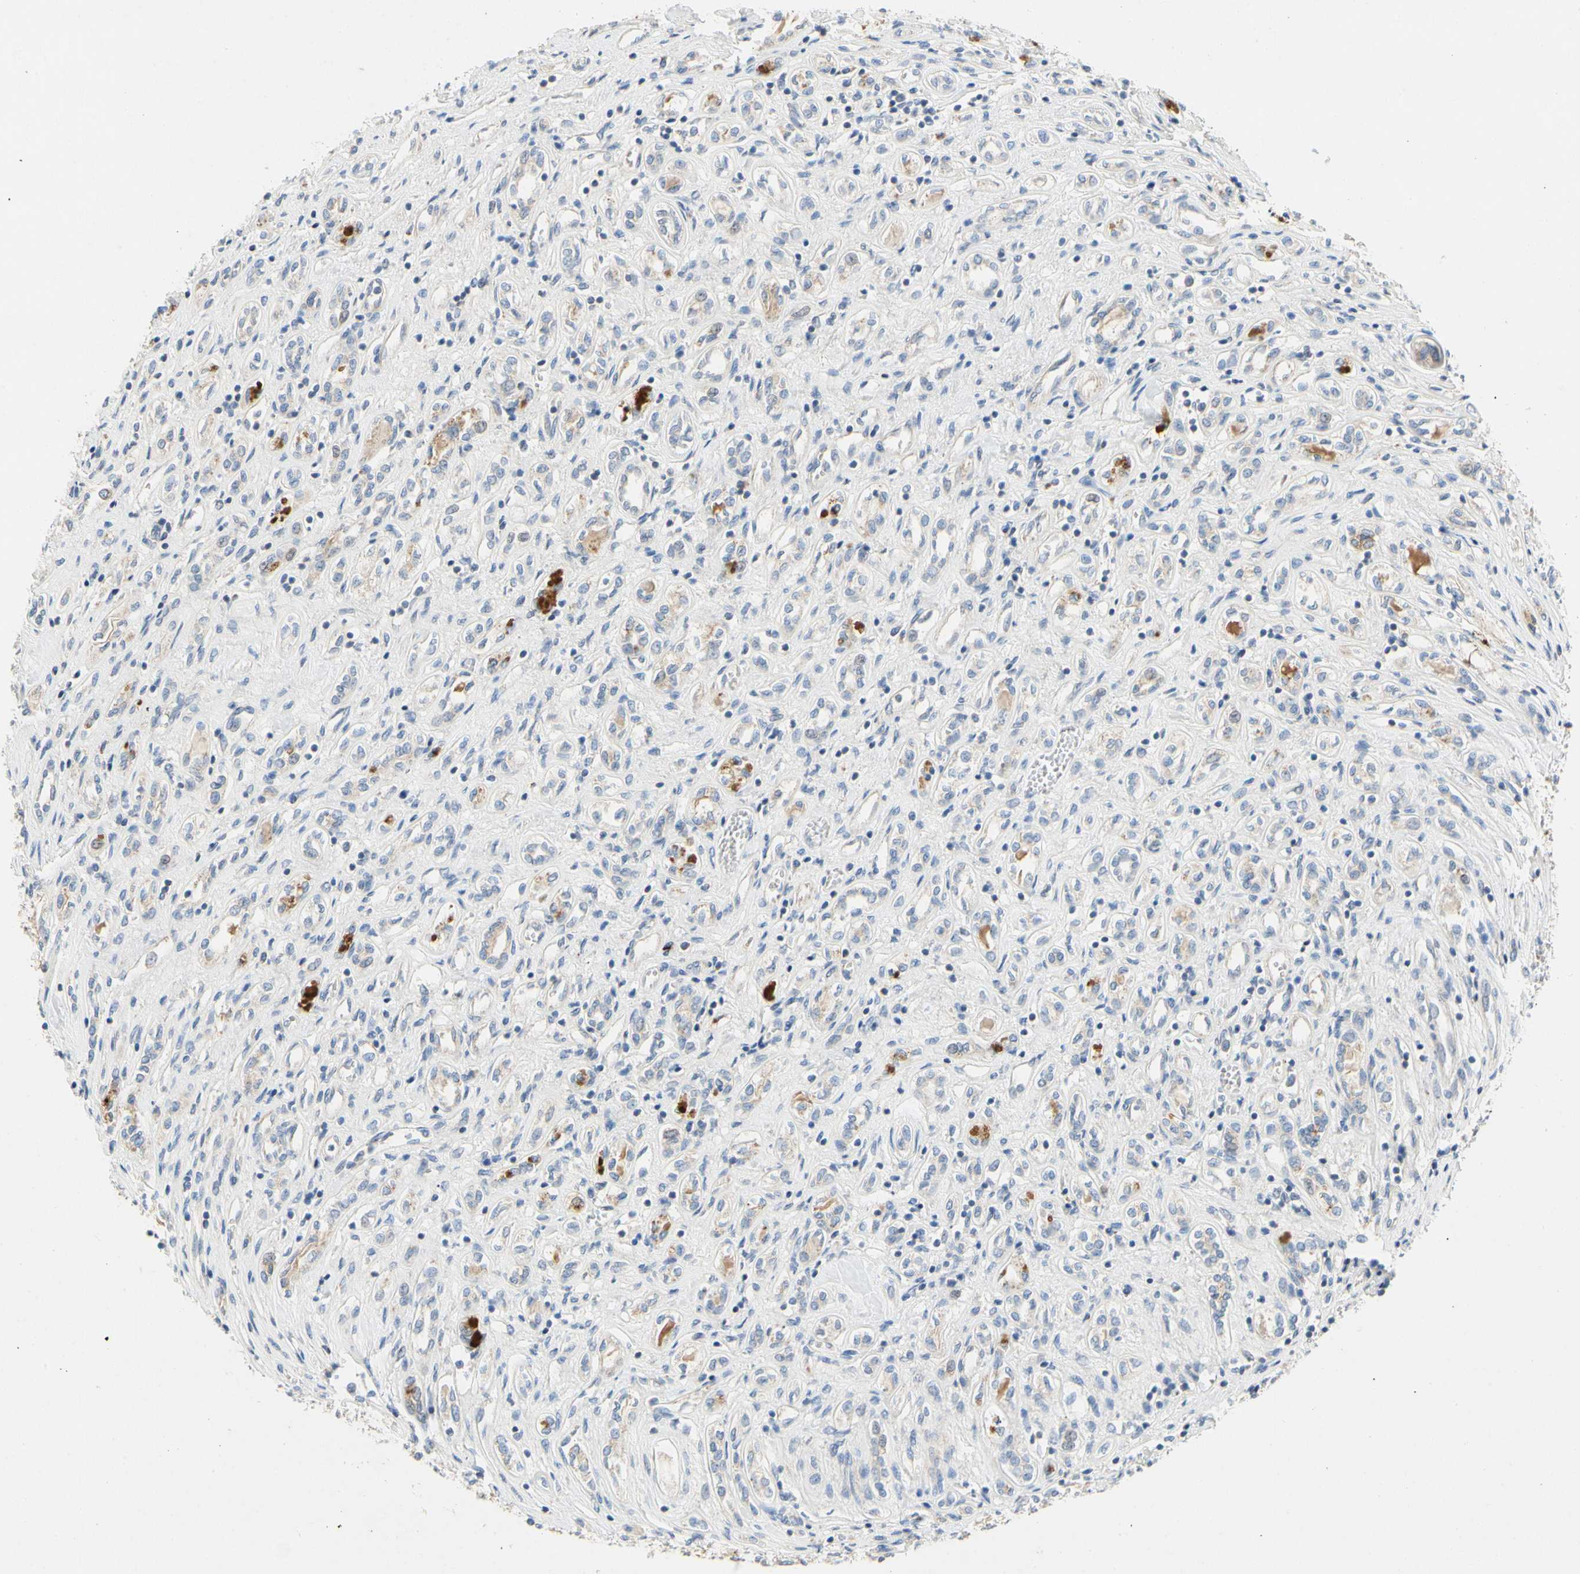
{"staining": {"intensity": "moderate", "quantity": "25%-75%", "location": "cytoplasmic/membranous"}, "tissue": "renal cancer", "cell_type": "Tumor cells", "image_type": "cancer", "snomed": [{"axis": "morphology", "description": "Adenocarcinoma, NOS"}, {"axis": "topography", "description": "Kidney"}], "caption": "The photomicrograph displays immunohistochemical staining of renal adenocarcinoma. There is moderate cytoplasmic/membranous staining is seen in approximately 25%-75% of tumor cells.", "gene": "KLHDC8B", "patient": {"sex": "female", "age": 70}}